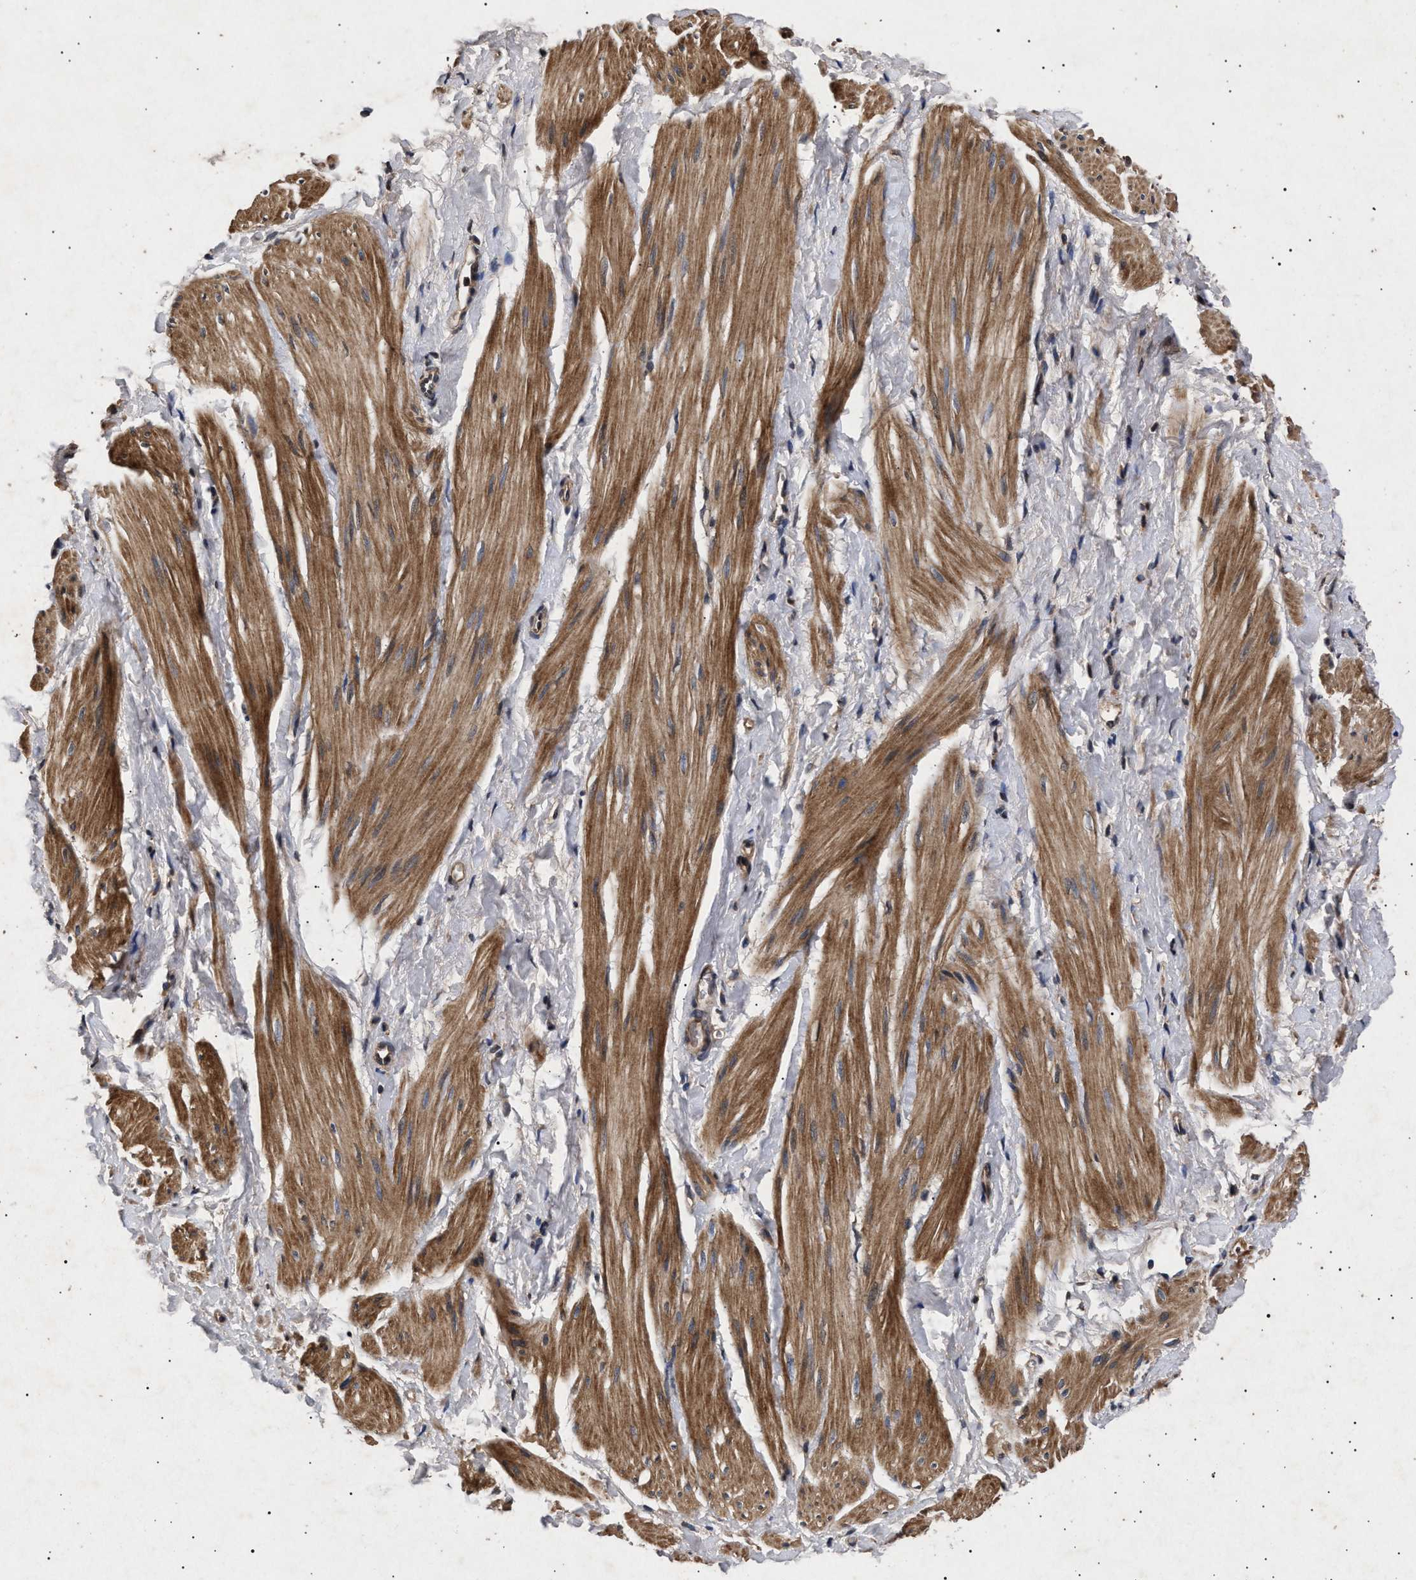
{"staining": {"intensity": "moderate", "quantity": ">75%", "location": "cytoplasmic/membranous"}, "tissue": "smooth muscle", "cell_type": "Smooth muscle cells", "image_type": "normal", "snomed": [{"axis": "morphology", "description": "Normal tissue, NOS"}, {"axis": "topography", "description": "Smooth muscle"}], "caption": "Protein positivity by immunohistochemistry (IHC) demonstrates moderate cytoplasmic/membranous staining in approximately >75% of smooth muscle cells in normal smooth muscle. (DAB = brown stain, brightfield microscopy at high magnification).", "gene": "ITGB5", "patient": {"sex": "male", "age": 16}}